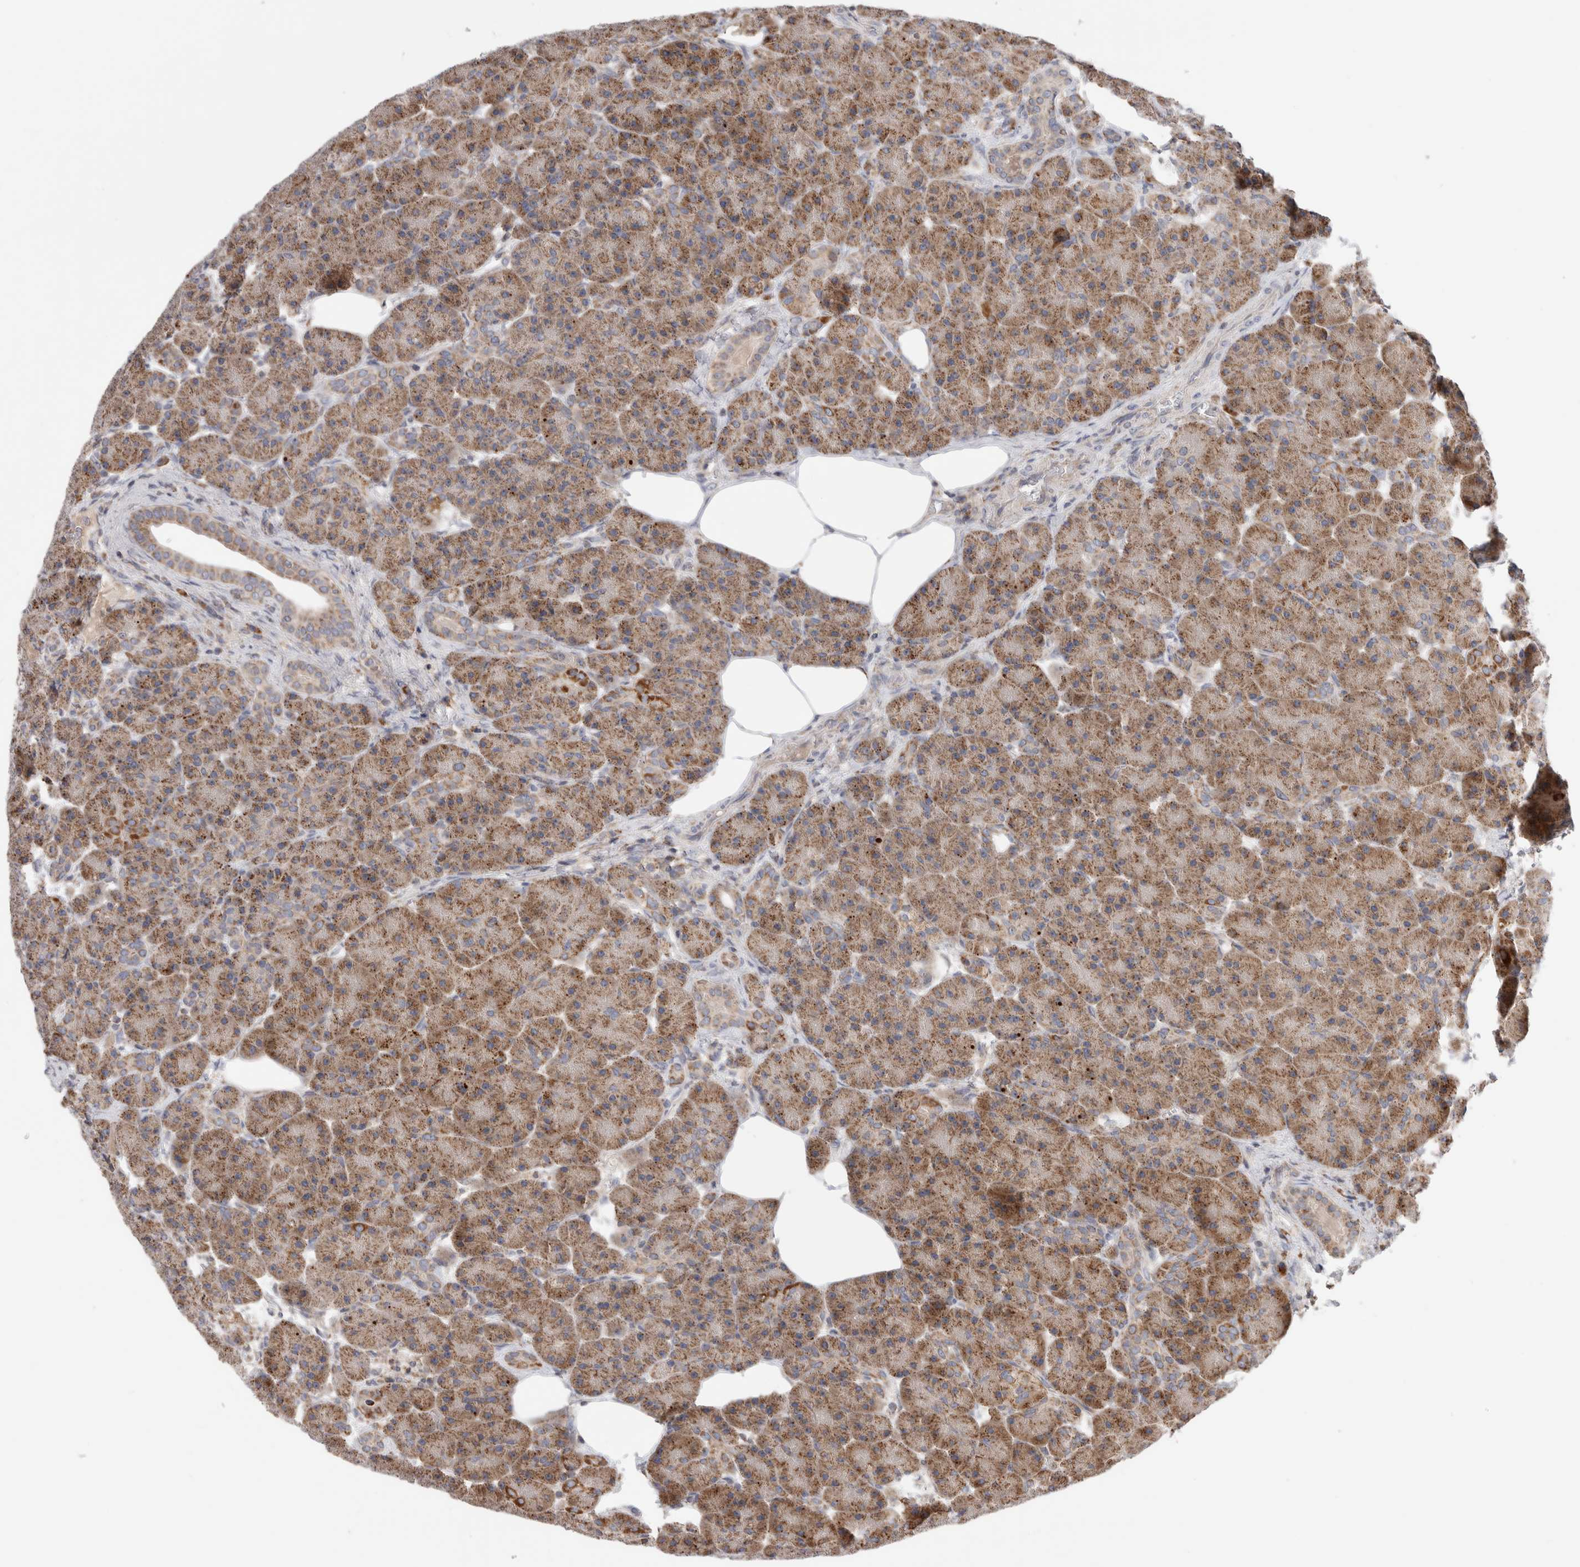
{"staining": {"intensity": "moderate", "quantity": ">75%", "location": "cytoplasmic/membranous"}, "tissue": "pancreas", "cell_type": "Exocrine glandular cells", "image_type": "normal", "snomed": [{"axis": "morphology", "description": "Normal tissue, NOS"}, {"axis": "topography", "description": "Pancreas"}], "caption": "Immunohistochemistry (IHC) (DAB) staining of benign pancreas demonstrates moderate cytoplasmic/membranous protein positivity in approximately >75% of exocrine glandular cells. The staining was performed using DAB (3,3'-diaminobenzidine) to visualize the protein expression in brown, while the nuclei were stained in blue with hematoxylin (Magnification: 20x).", "gene": "KIF21B", "patient": {"sex": "male", "age": 63}}